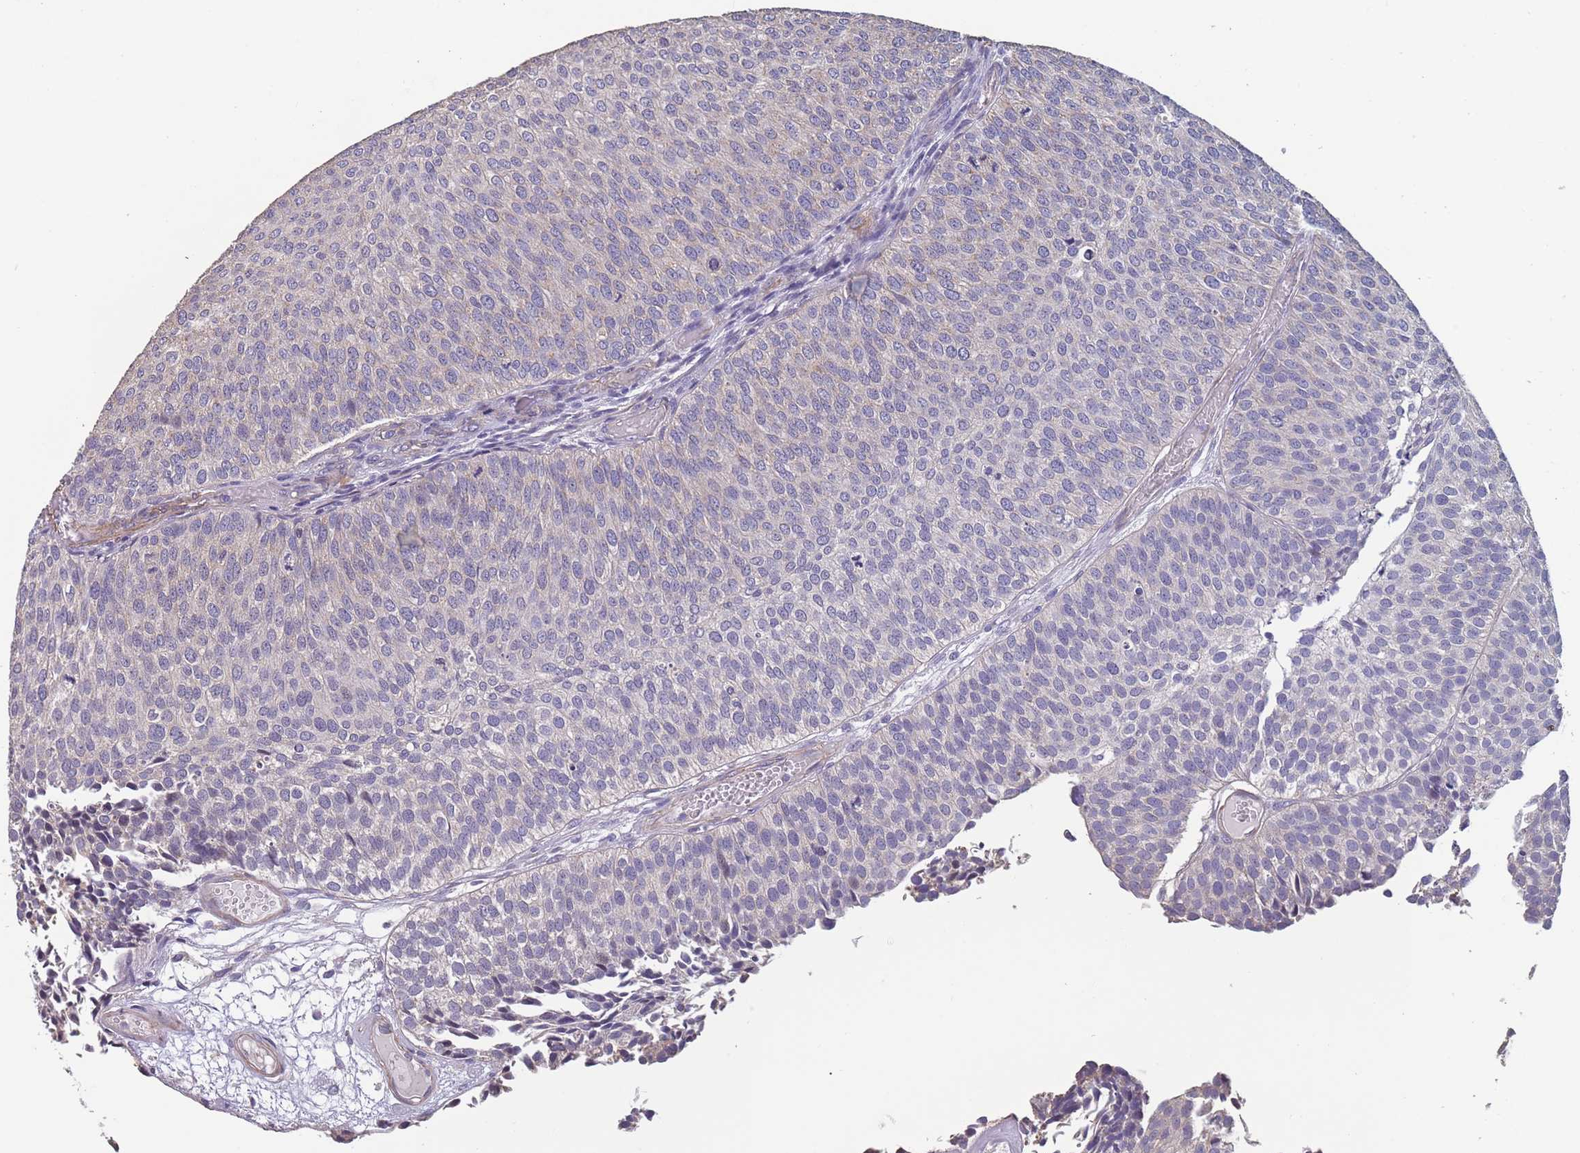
{"staining": {"intensity": "weak", "quantity": "<25%", "location": "cytoplasmic/membranous"}, "tissue": "urothelial cancer", "cell_type": "Tumor cells", "image_type": "cancer", "snomed": [{"axis": "morphology", "description": "Urothelial carcinoma, Low grade"}, {"axis": "topography", "description": "Urinary bladder"}], "caption": "Immunohistochemistry (IHC) photomicrograph of urothelial cancer stained for a protein (brown), which reveals no positivity in tumor cells.", "gene": "TOMM40L", "patient": {"sex": "male", "age": 84}}